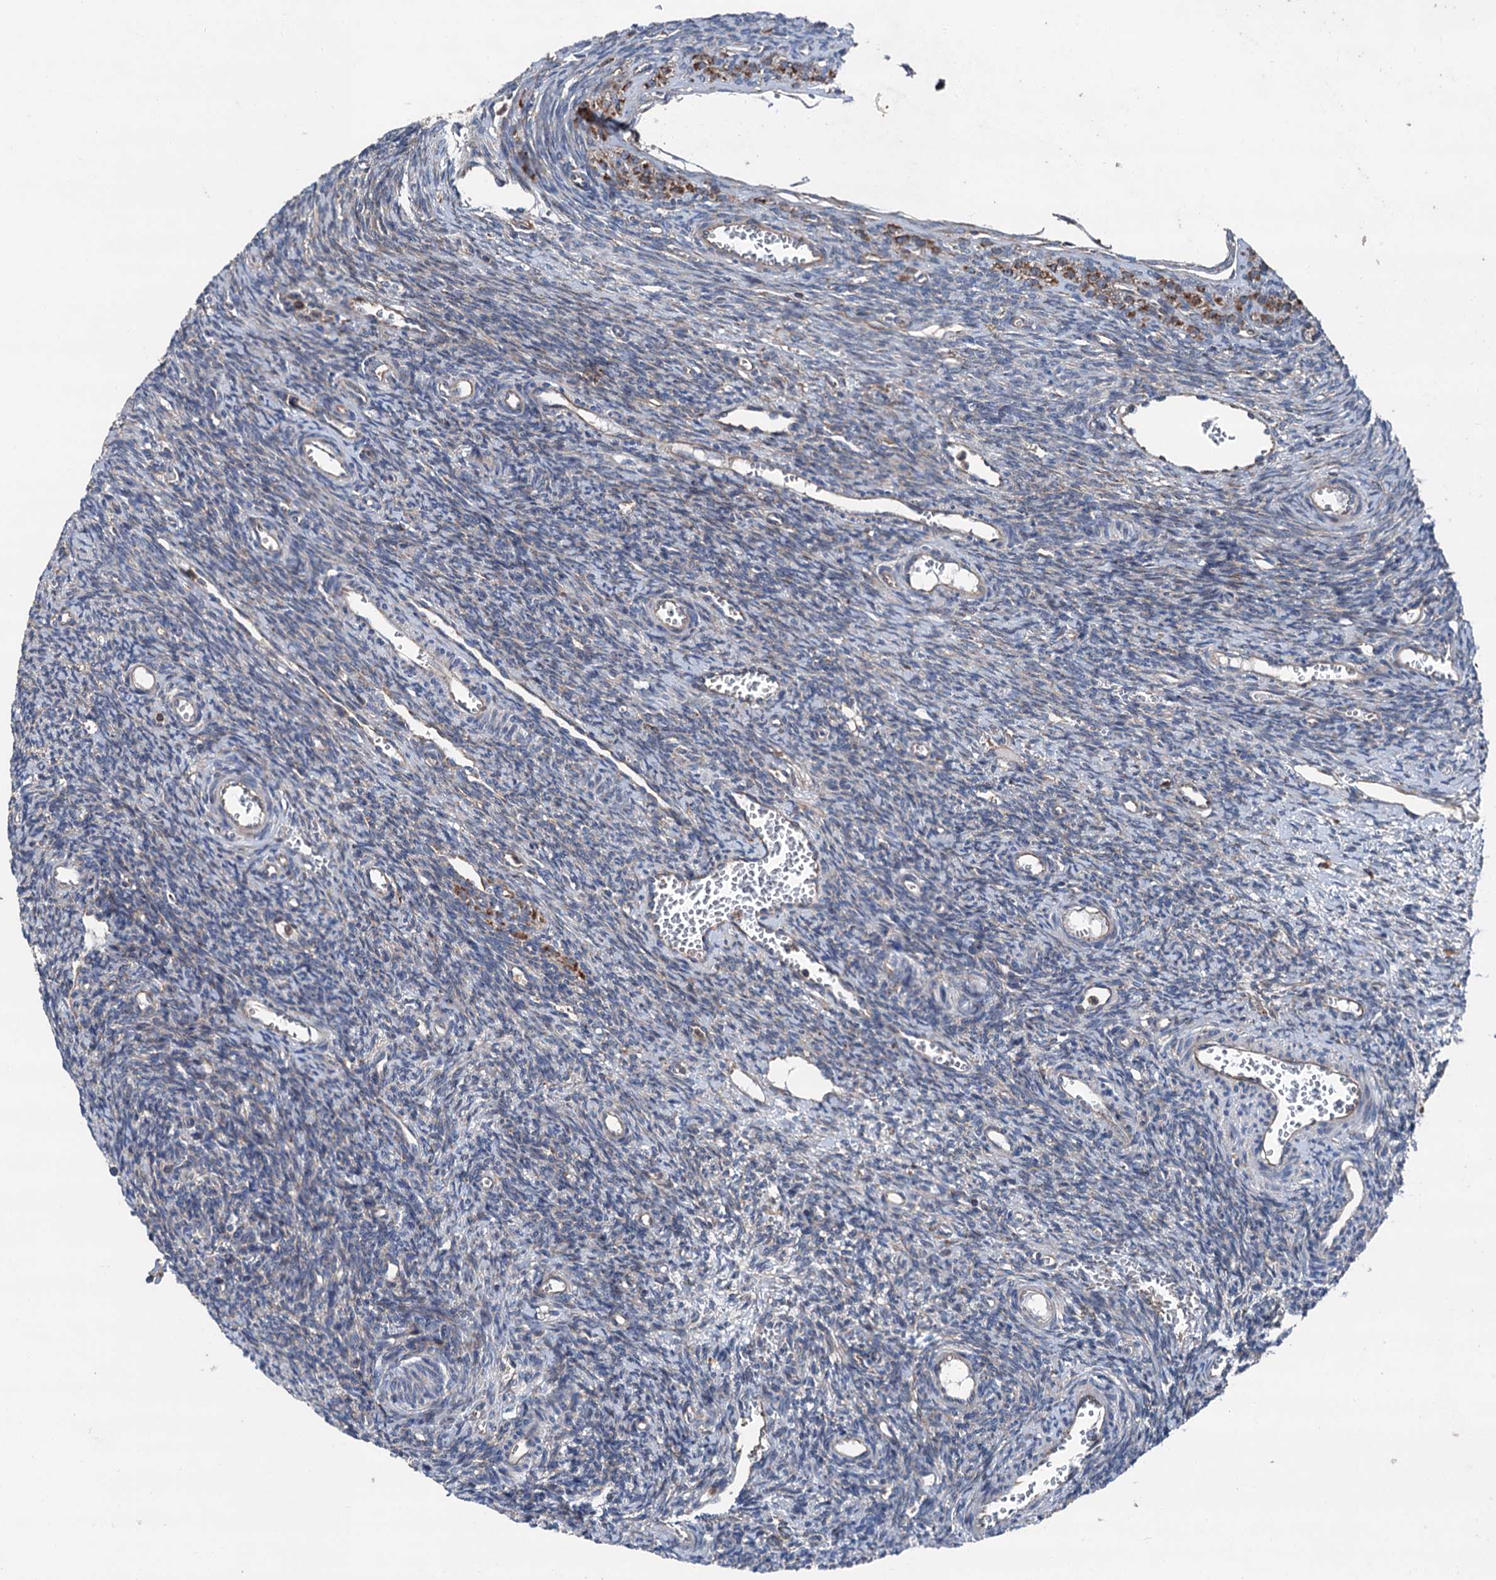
{"staining": {"intensity": "negative", "quantity": "none", "location": "none"}, "tissue": "ovary", "cell_type": "Ovarian stroma cells", "image_type": "normal", "snomed": [{"axis": "morphology", "description": "Normal tissue, NOS"}, {"axis": "topography", "description": "Ovary"}], "caption": "Micrograph shows no significant protein positivity in ovarian stroma cells of unremarkable ovary. (Stains: DAB immunohistochemistry with hematoxylin counter stain, Microscopy: brightfield microscopy at high magnification).", "gene": "RUFY1", "patient": {"sex": "female", "age": 39}}